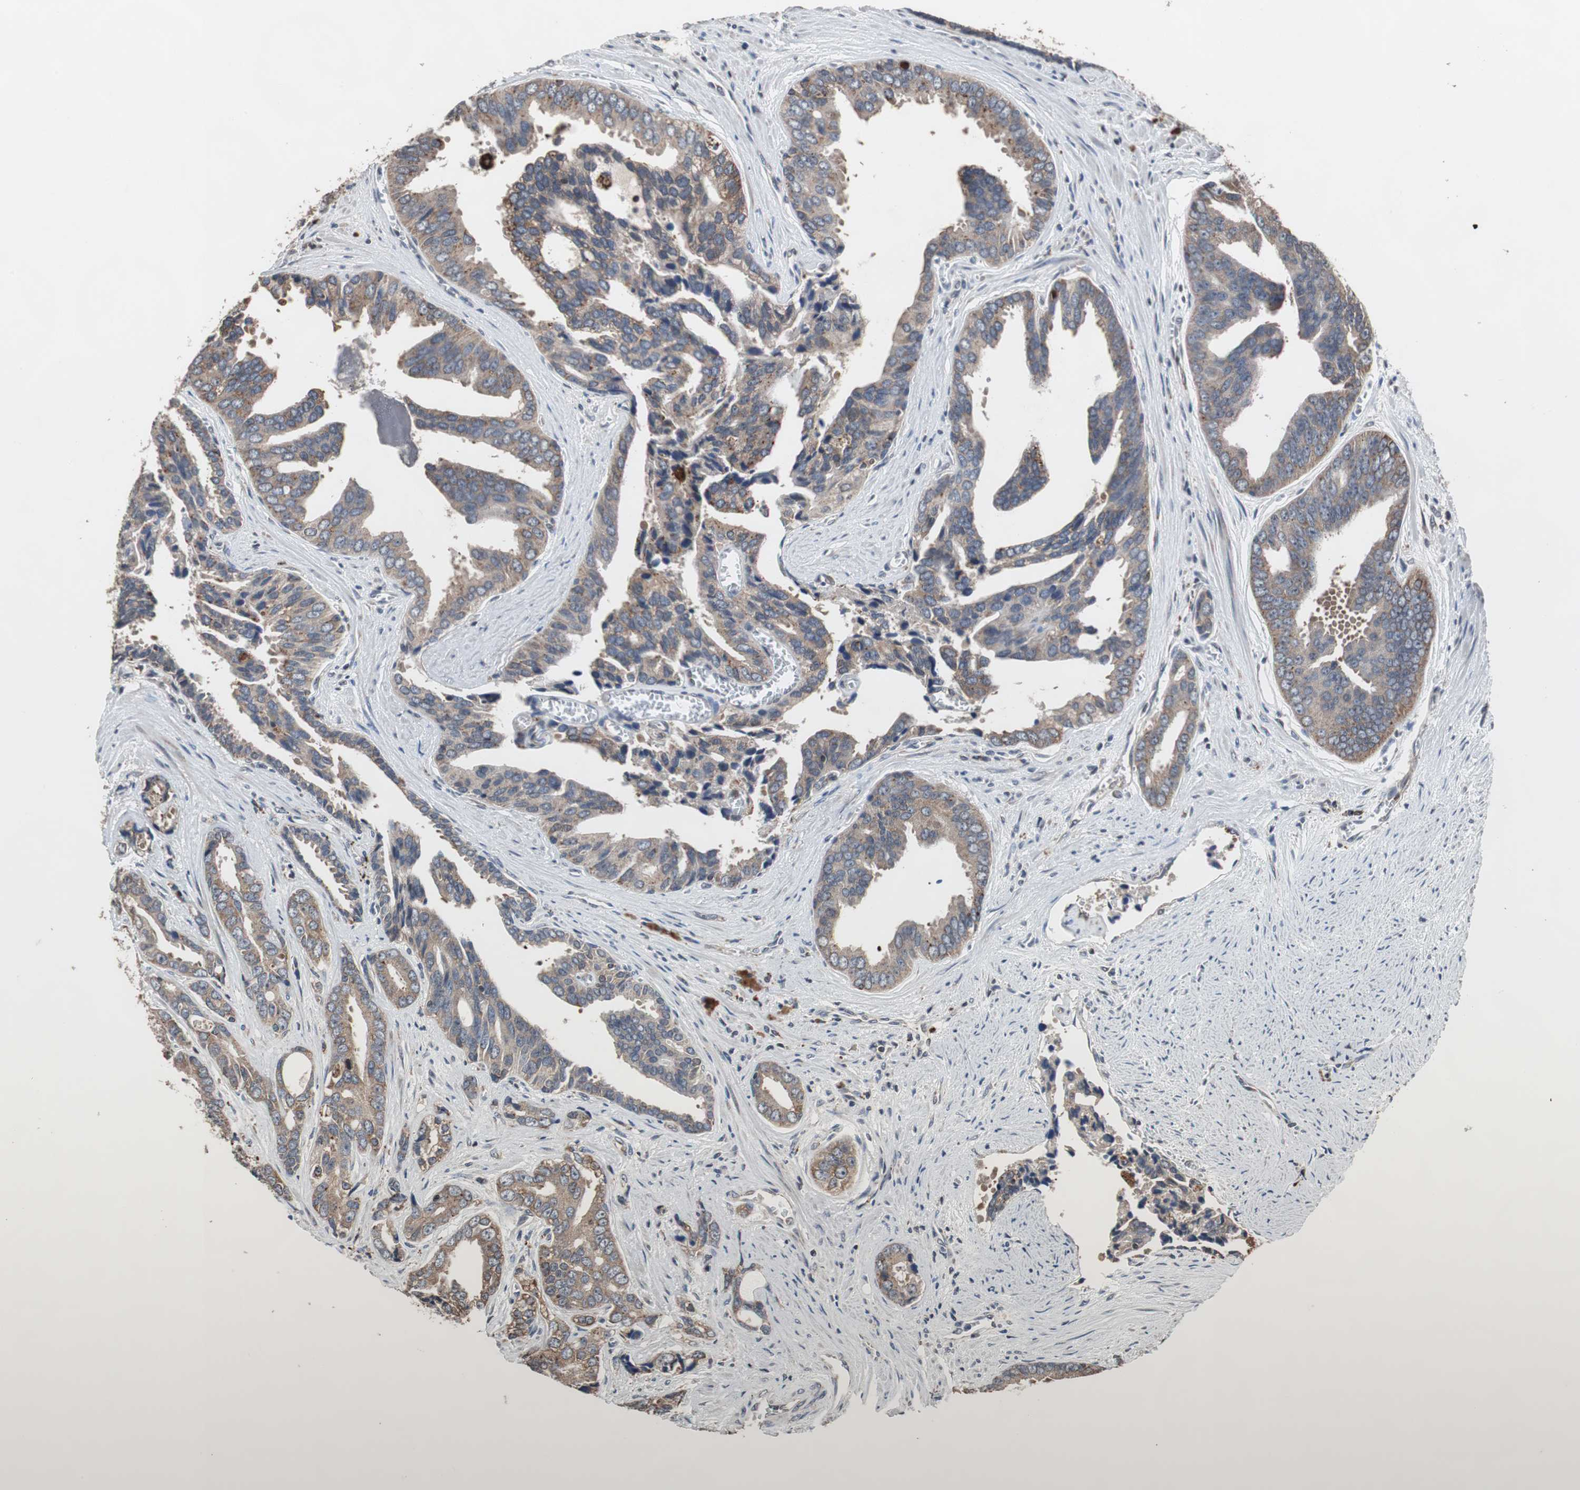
{"staining": {"intensity": "moderate", "quantity": ">75%", "location": "cytoplasmic/membranous"}, "tissue": "prostate cancer", "cell_type": "Tumor cells", "image_type": "cancer", "snomed": [{"axis": "morphology", "description": "Adenocarcinoma, High grade"}, {"axis": "topography", "description": "Prostate"}], "caption": "An immunohistochemistry (IHC) micrograph of neoplastic tissue is shown. Protein staining in brown shows moderate cytoplasmic/membranous positivity in high-grade adenocarcinoma (prostate) within tumor cells.", "gene": "USP10", "patient": {"sex": "male", "age": 67}}